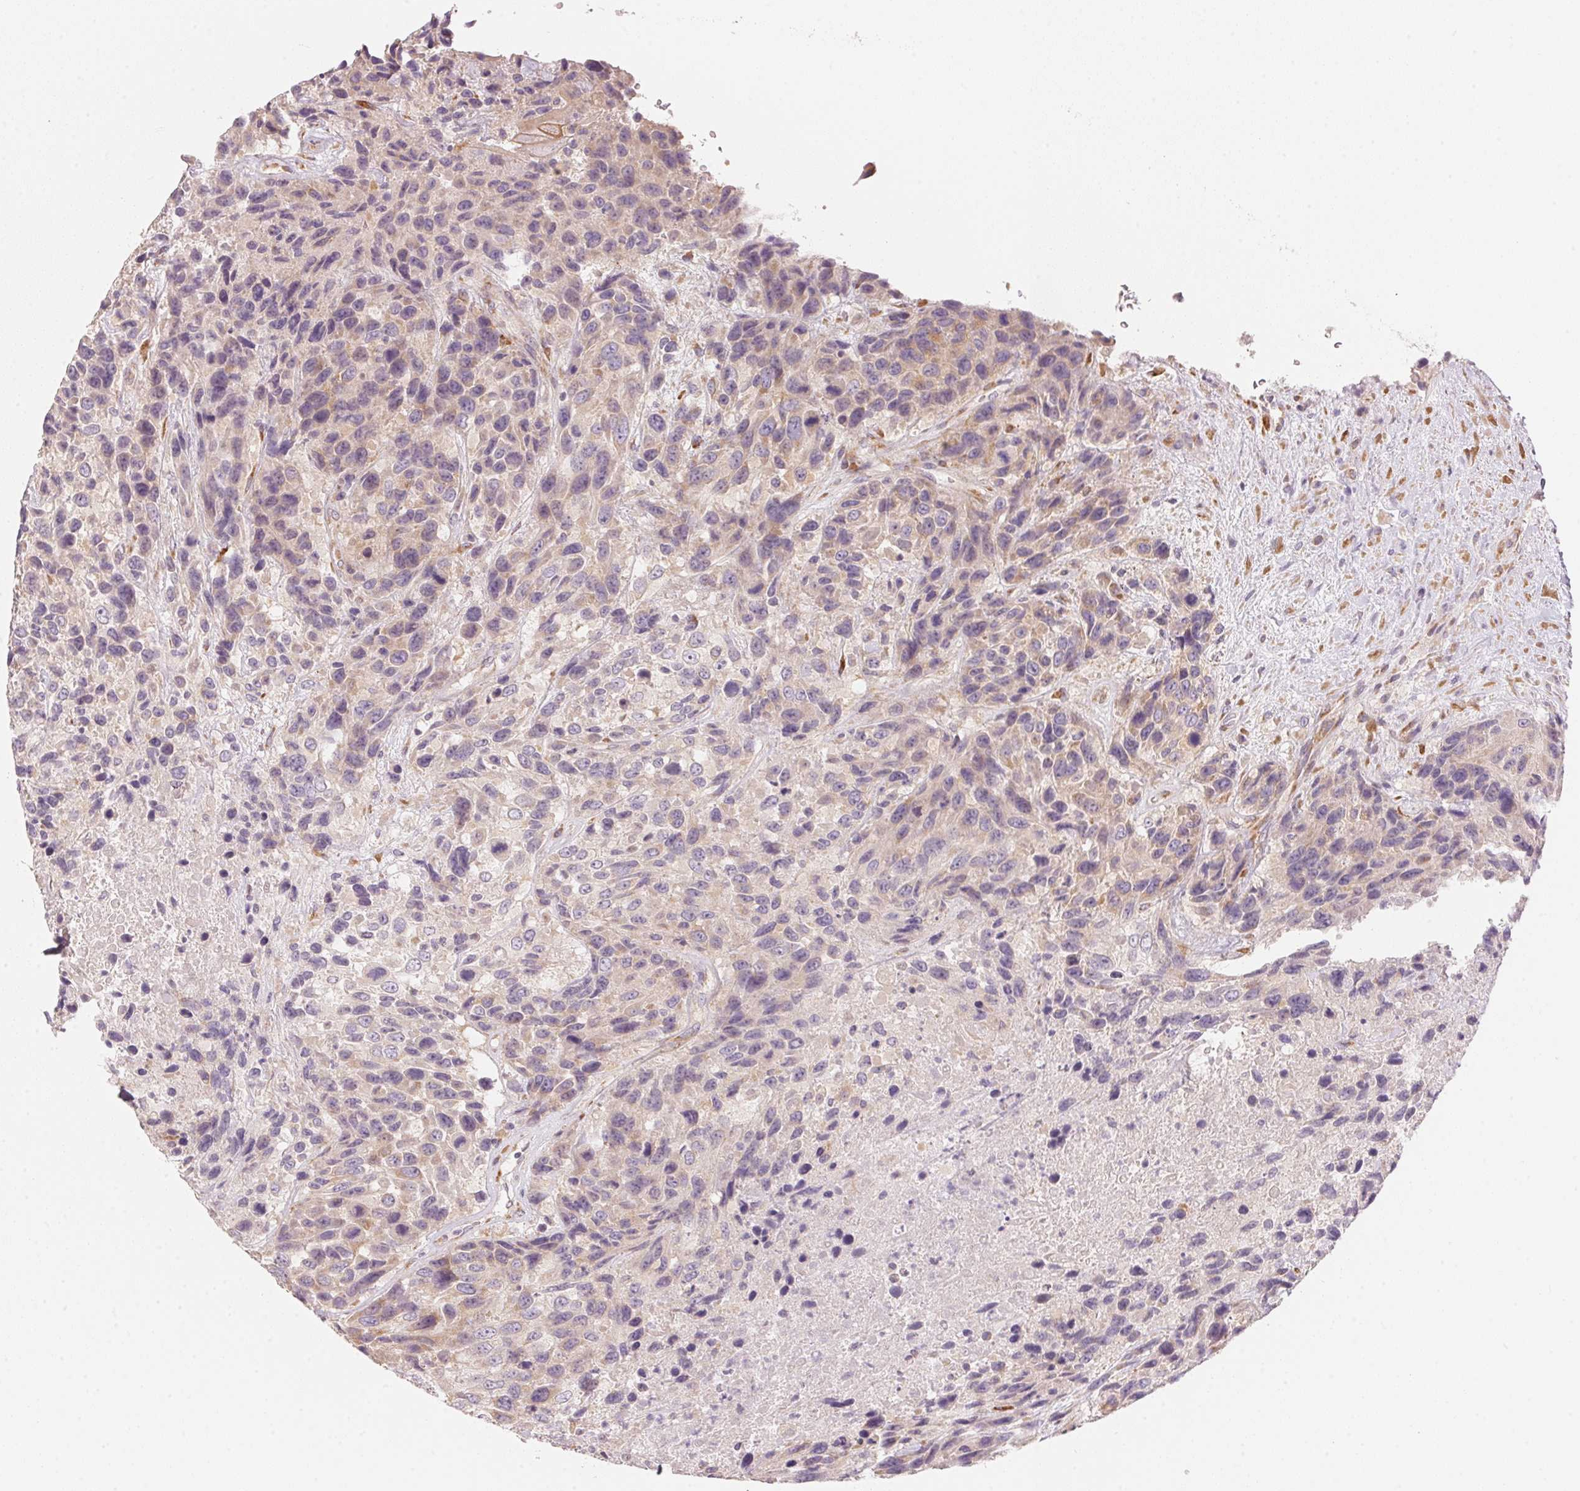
{"staining": {"intensity": "weak", "quantity": "<25%", "location": "cytoplasmic/membranous"}, "tissue": "urothelial cancer", "cell_type": "Tumor cells", "image_type": "cancer", "snomed": [{"axis": "morphology", "description": "Urothelial carcinoma, High grade"}, {"axis": "topography", "description": "Urinary bladder"}], "caption": "Immunohistochemistry (IHC) micrograph of neoplastic tissue: urothelial carcinoma (high-grade) stained with DAB (3,3'-diaminobenzidine) exhibits no significant protein expression in tumor cells. Nuclei are stained in blue.", "gene": "BLOC1S2", "patient": {"sex": "female", "age": 70}}